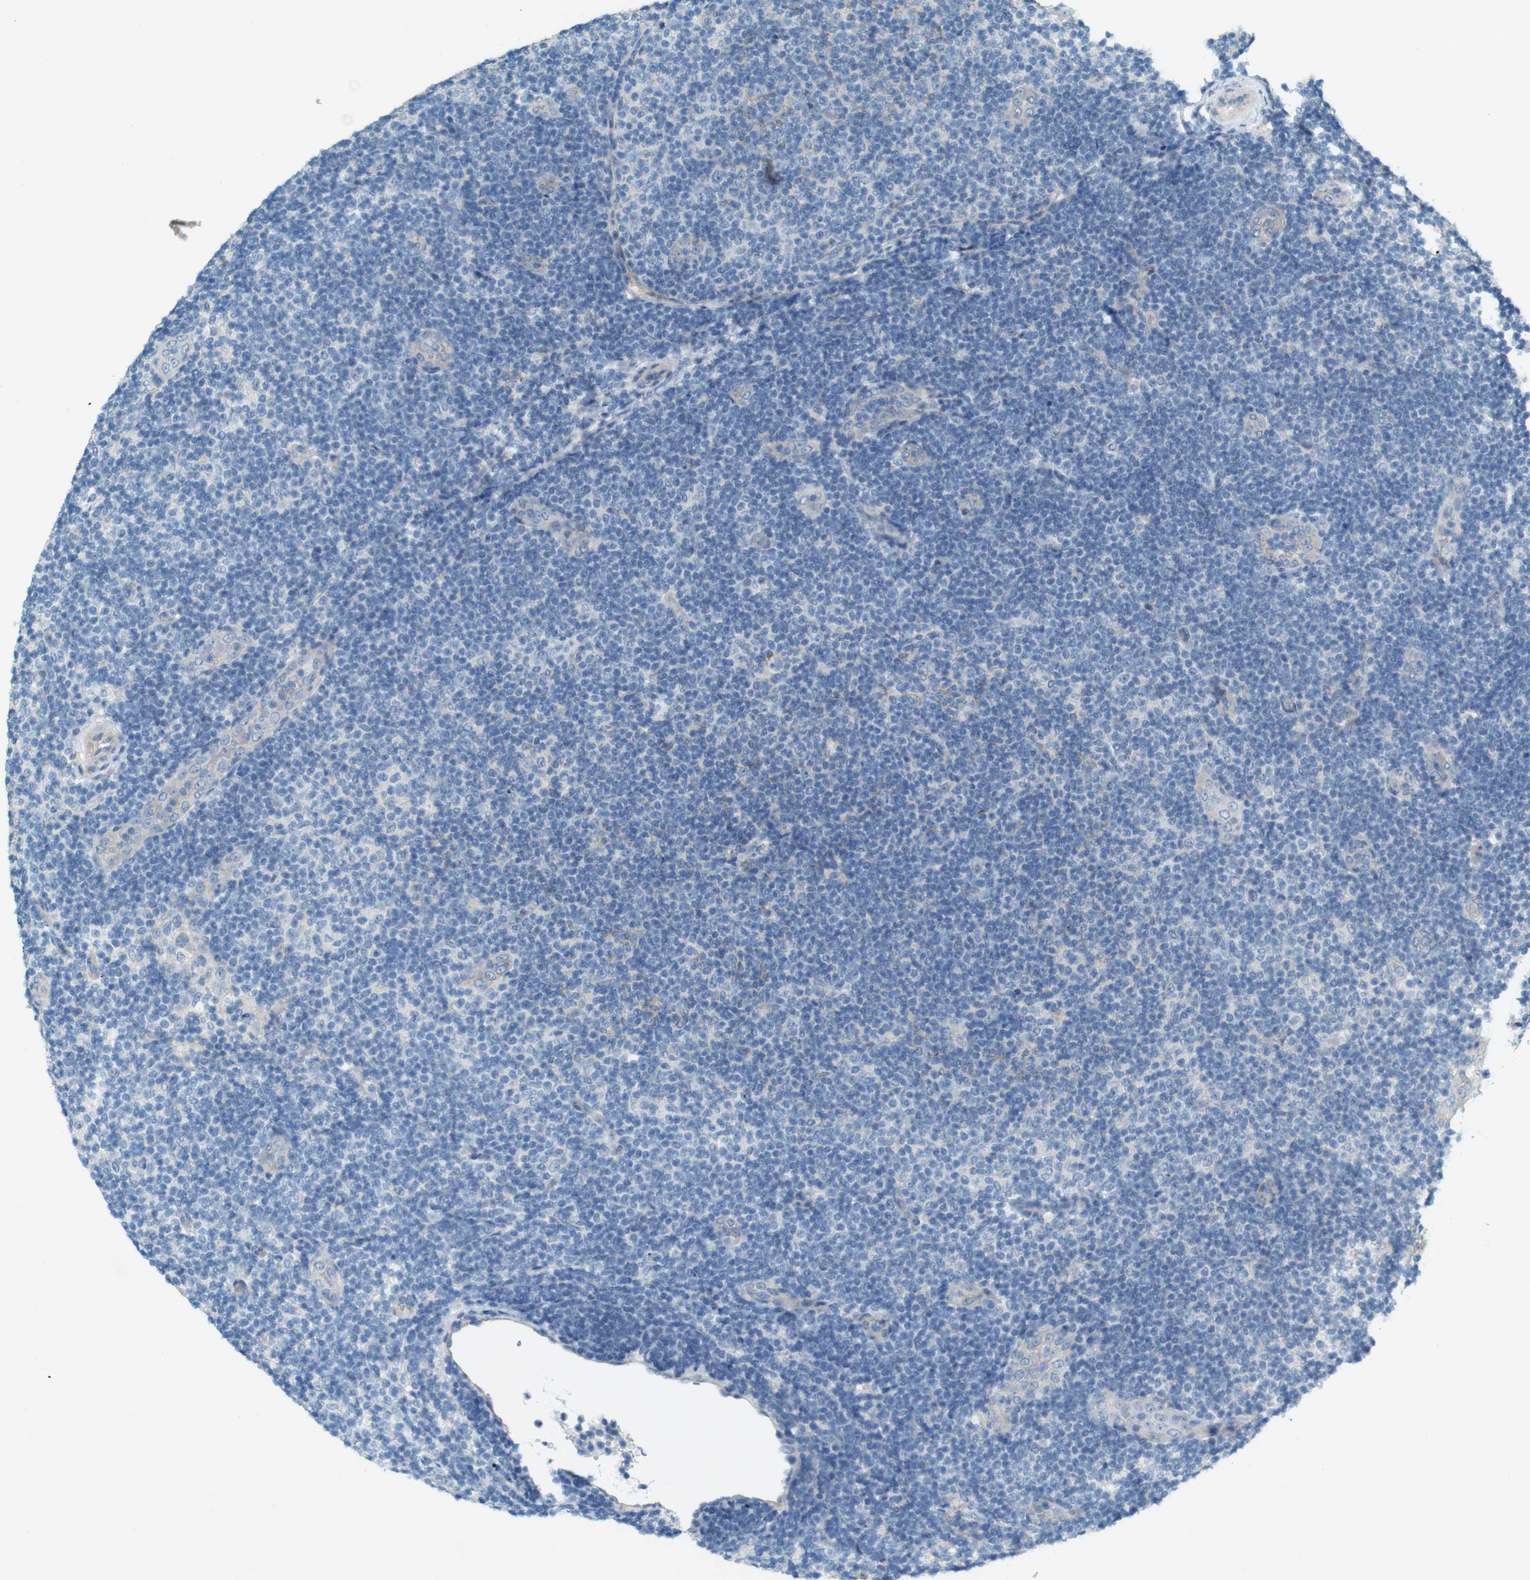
{"staining": {"intensity": "negative", "quantity": "none", "location": "none"}, "tissue": "lymphoma", "cell_type": "Tumor cells", "image_type": "cancer", "snomed": [{"axis": "morphology", "description": "Malignant lymphoma, non-Hodgkin's type, Low grade"}, {"axis": "topography", "description": "Lymph node"}], "caption": "IHC photomicrograph of neoplastic tissue: low-grade malignant lymphoma, non-Hodgkin's type stained with DAB (3,3'-diaminobenzidine) displays no significant protein expression in tumor cells.", "gene": "PVR", "patient": {"sex": "male", "age": 83}}